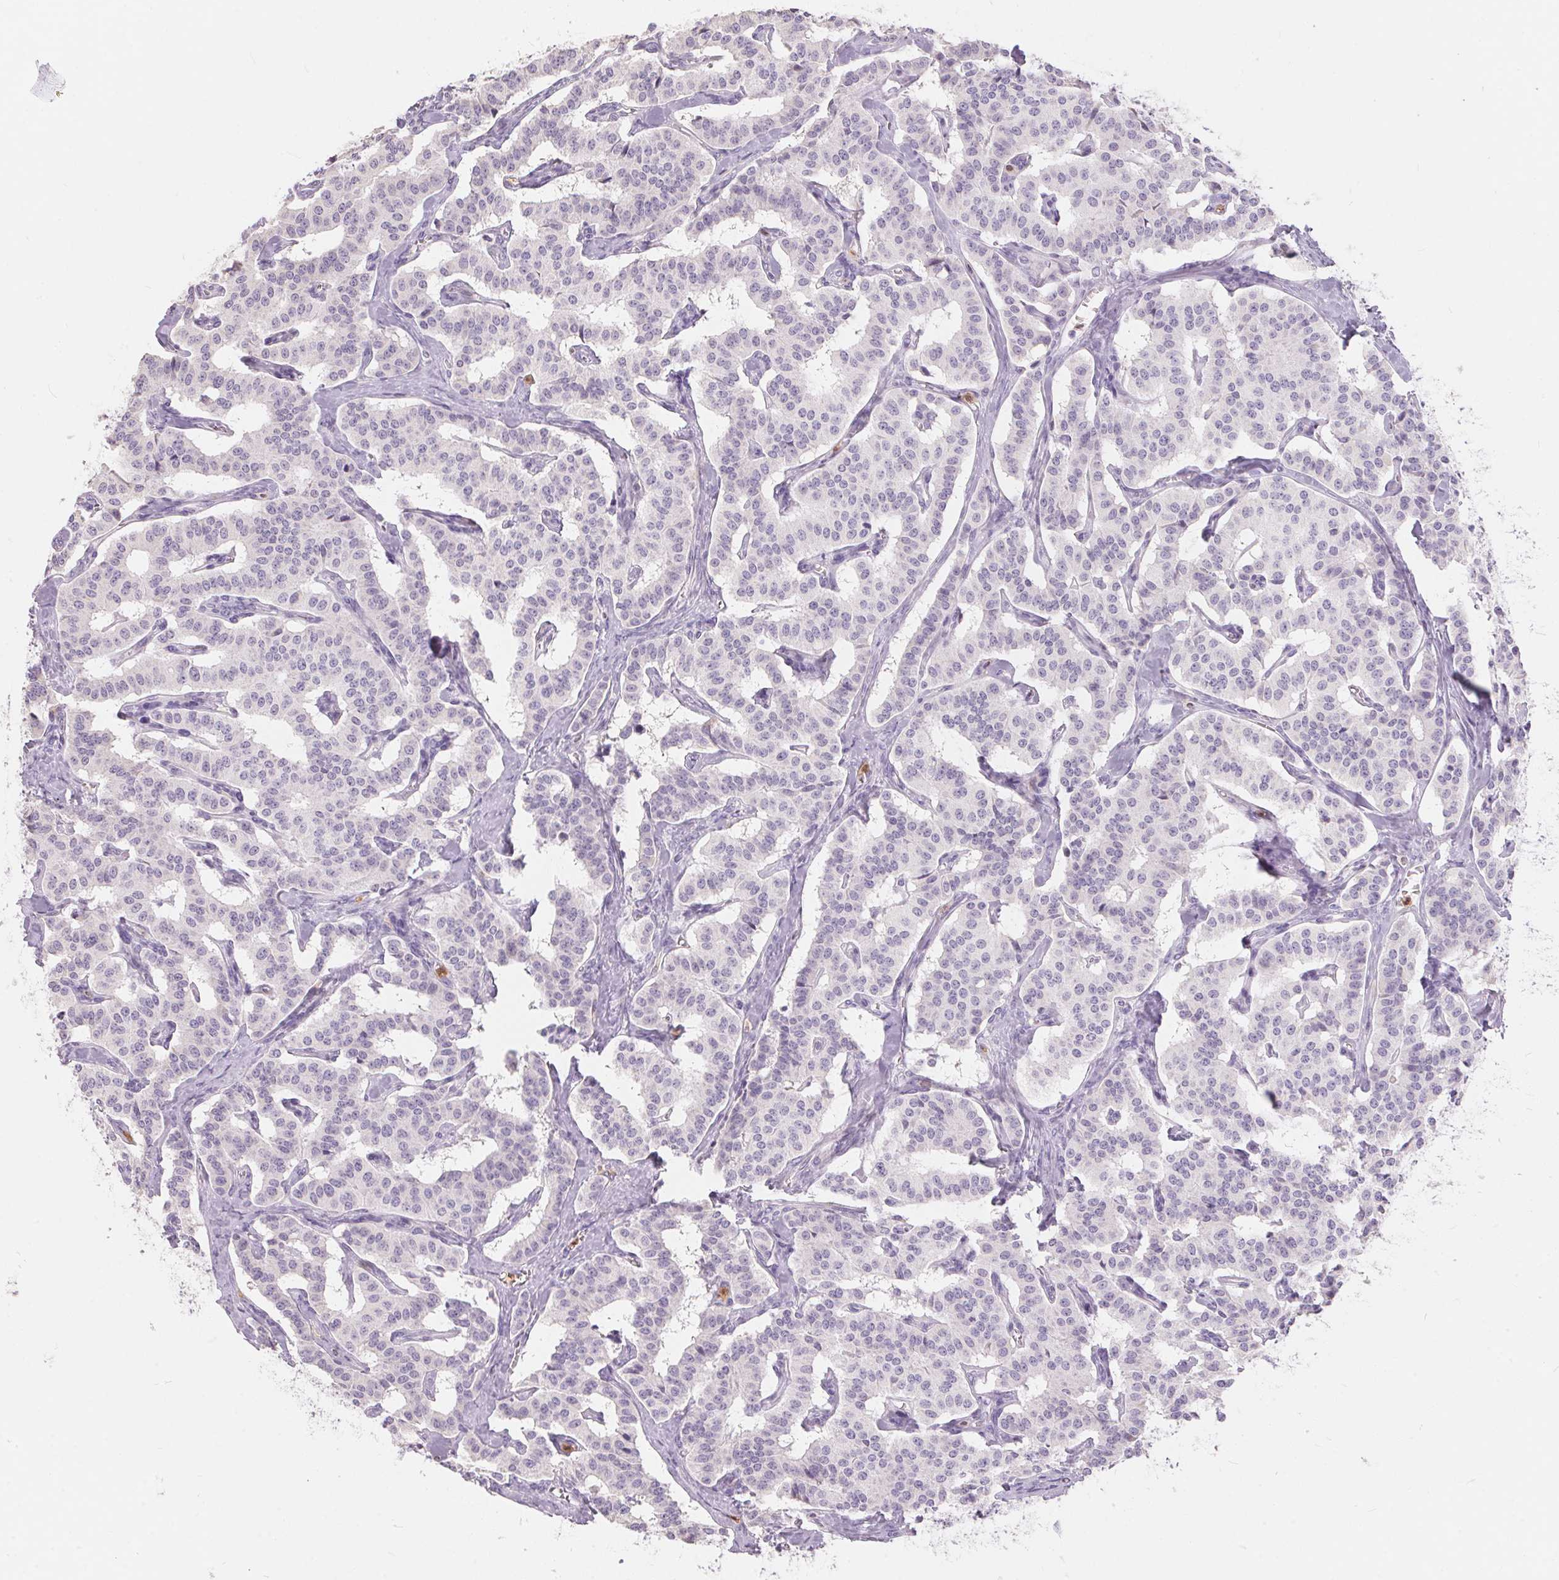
{"staining": {"intensity": "negative", "quantity": "none", "location": "none"}, "tissue": "carcinoid", "cell_type": "Tumor cells", "image_type": "cancer", "snomed": [{"axis": "morphology", "description": "Carcinoid, malignant, NOS"}, {"axis": "topography", "description": "Lung"}], "caption": "Photomicrograph shows no protein expression in tumor cells of carcinoid tissue.", "gene": "SERPINB1", "patient": {"sex": "female", "age": 46}}